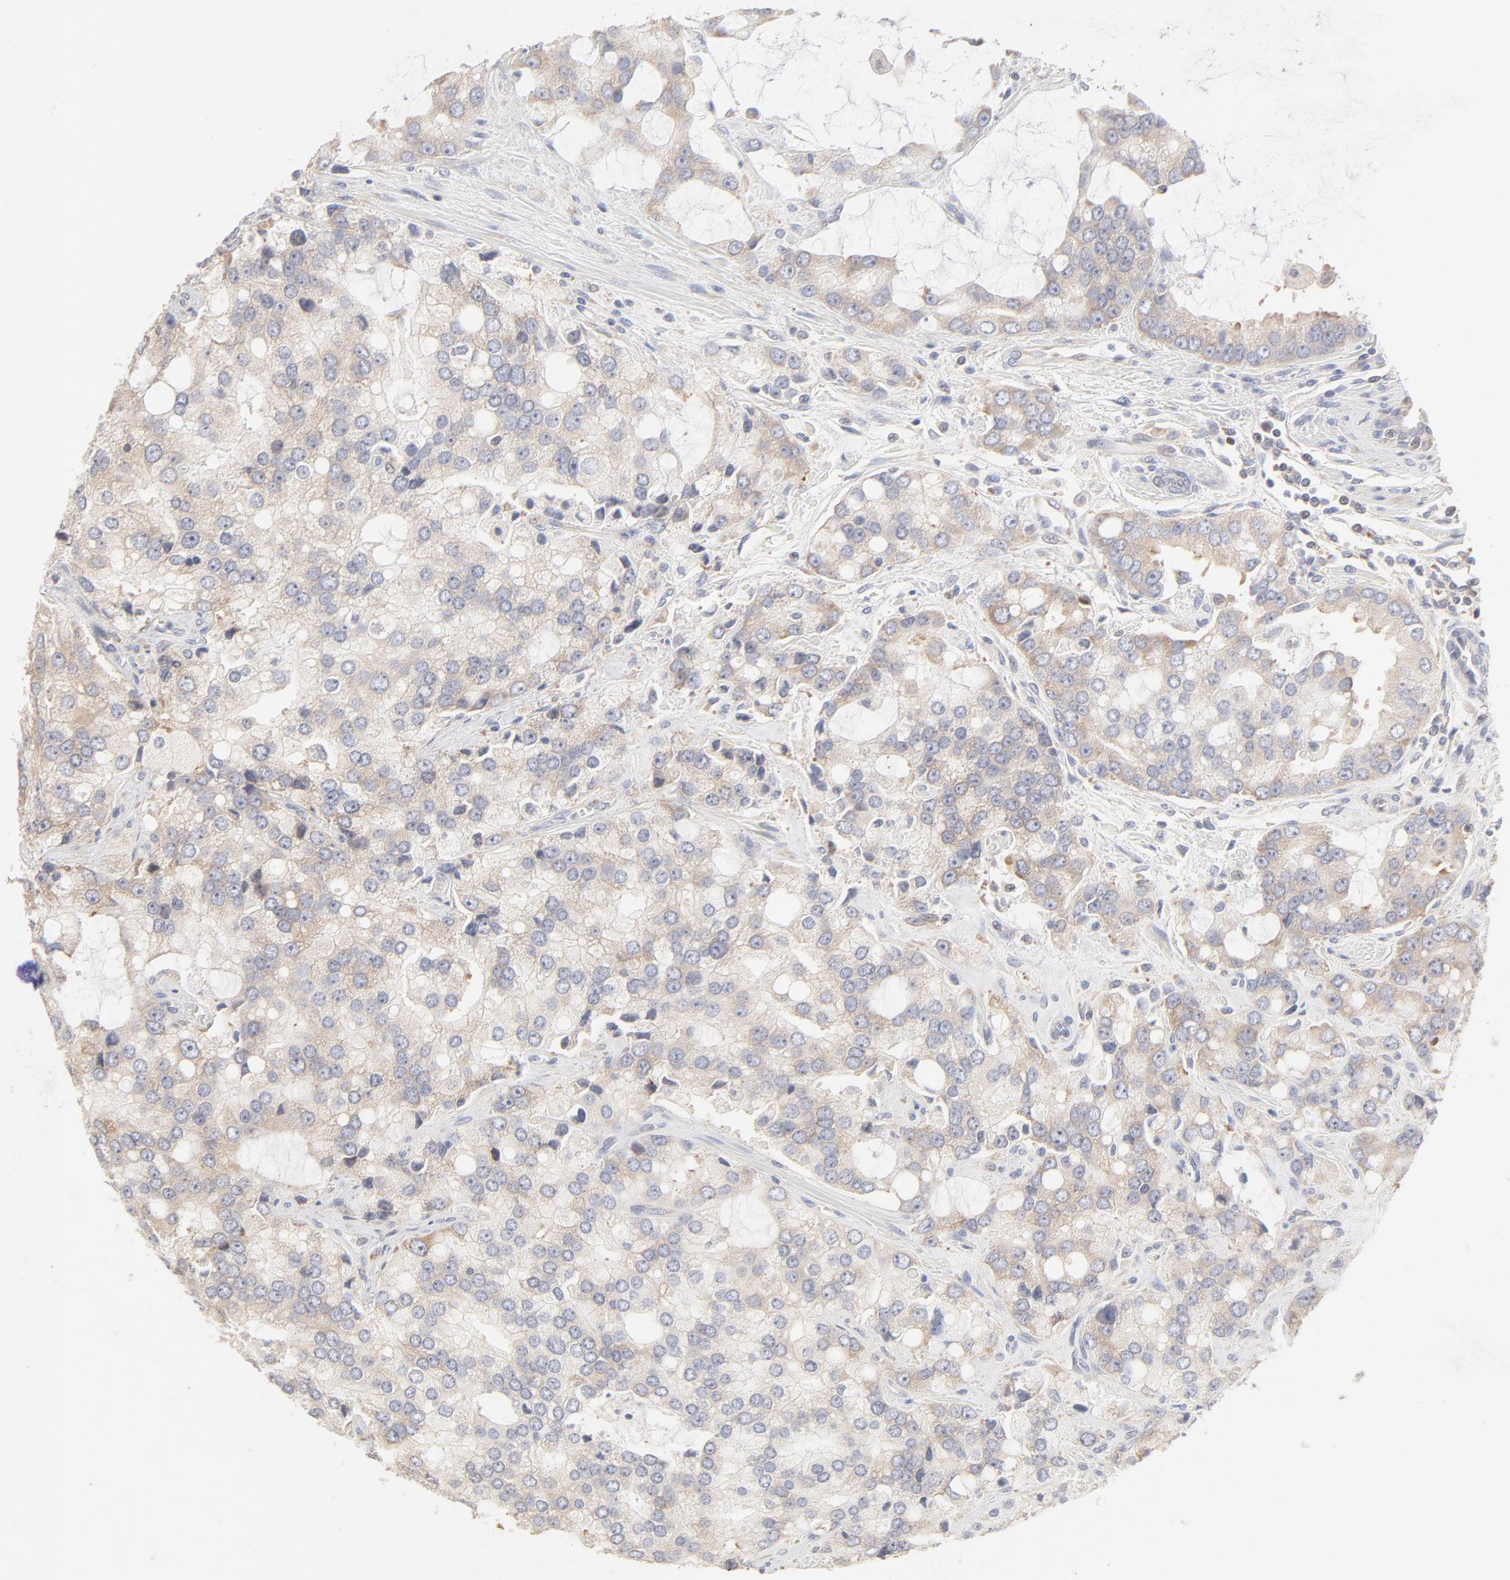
{"staining": {"intensity": "weak", "quantity": ">75%", "location": "cytoplasmic/membranous"}, "tissue": "prostate cancer", "cell_type": "Tumor cells", "image_type": "cancer", "snomed": [{"axis": "morphology", "description": "Adenocarcinoma, High grade"}, {"axis": "topography", "description": "Prostate"}], "caption": "Weak cytoplasmic/membranous expression is identified in about >75% of tumor cells in prostate cancer.", "gene": "RPS21", "patient": {"sex": "male", "age": 67}}